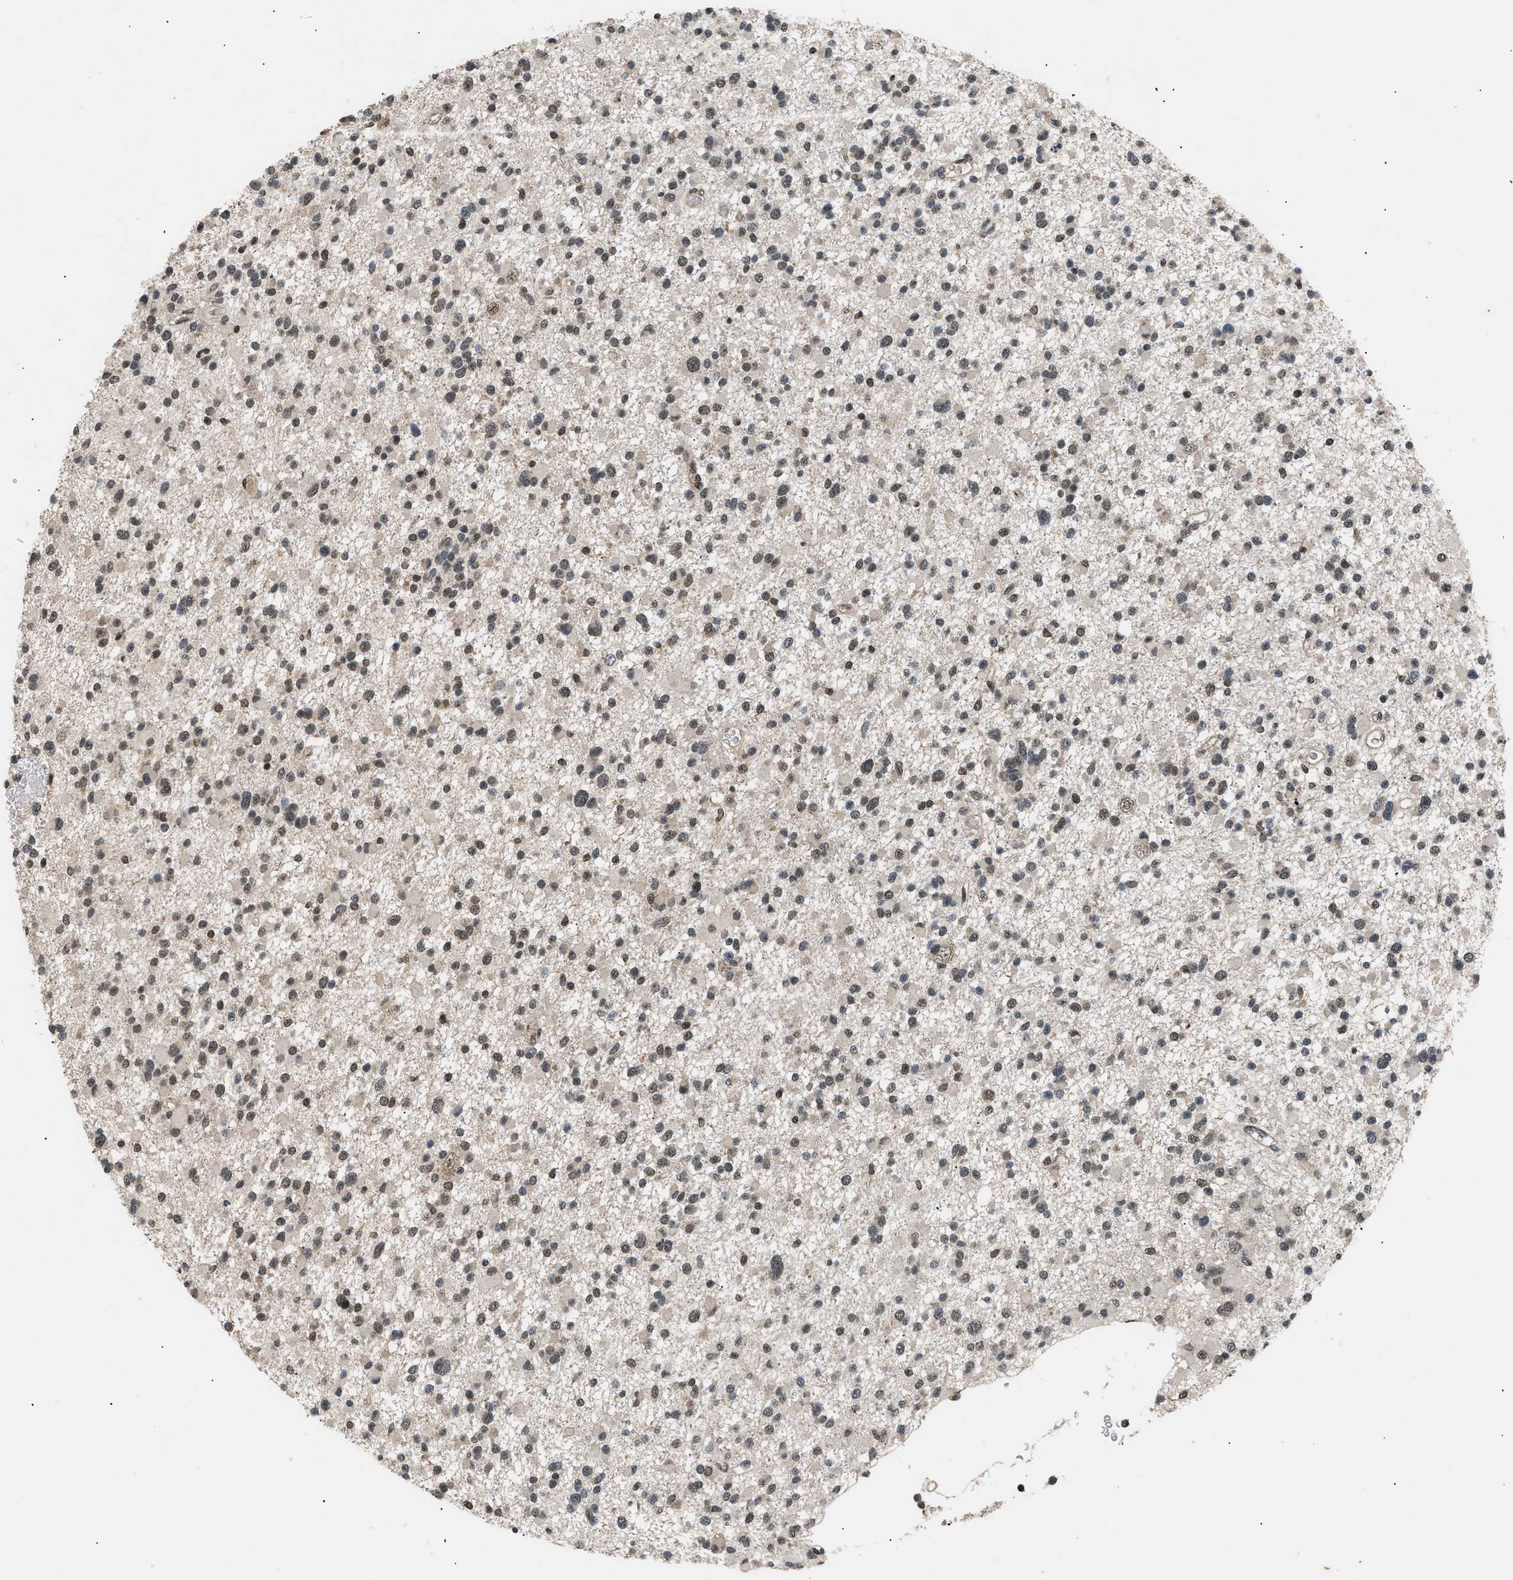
{"staining": {"intensity": "moderate", "quantity": ">75%", "location": "nuclear"}, "tissue": "glioma", "cell_type": "Tumor cells", "image_type": "cancer", "snomed": [{"axis": "morphology", "description": "Glioma, malignant, Low grade"}, {"axis": "topography", "description": "Brain"}], "caption": "Protein positivity by immunohistochemistry displays moderate nuclear positivity in approximately >75% of tumor cells in glioma. The protein of interest is stained brown, and the nuclei are stained in blue (DAB (3,3'-diaminobenzidine) IHC with brightfield microscopy, high magnification).", "gene": "RBM5", "patient": {"sex": "female", "age": 22}}